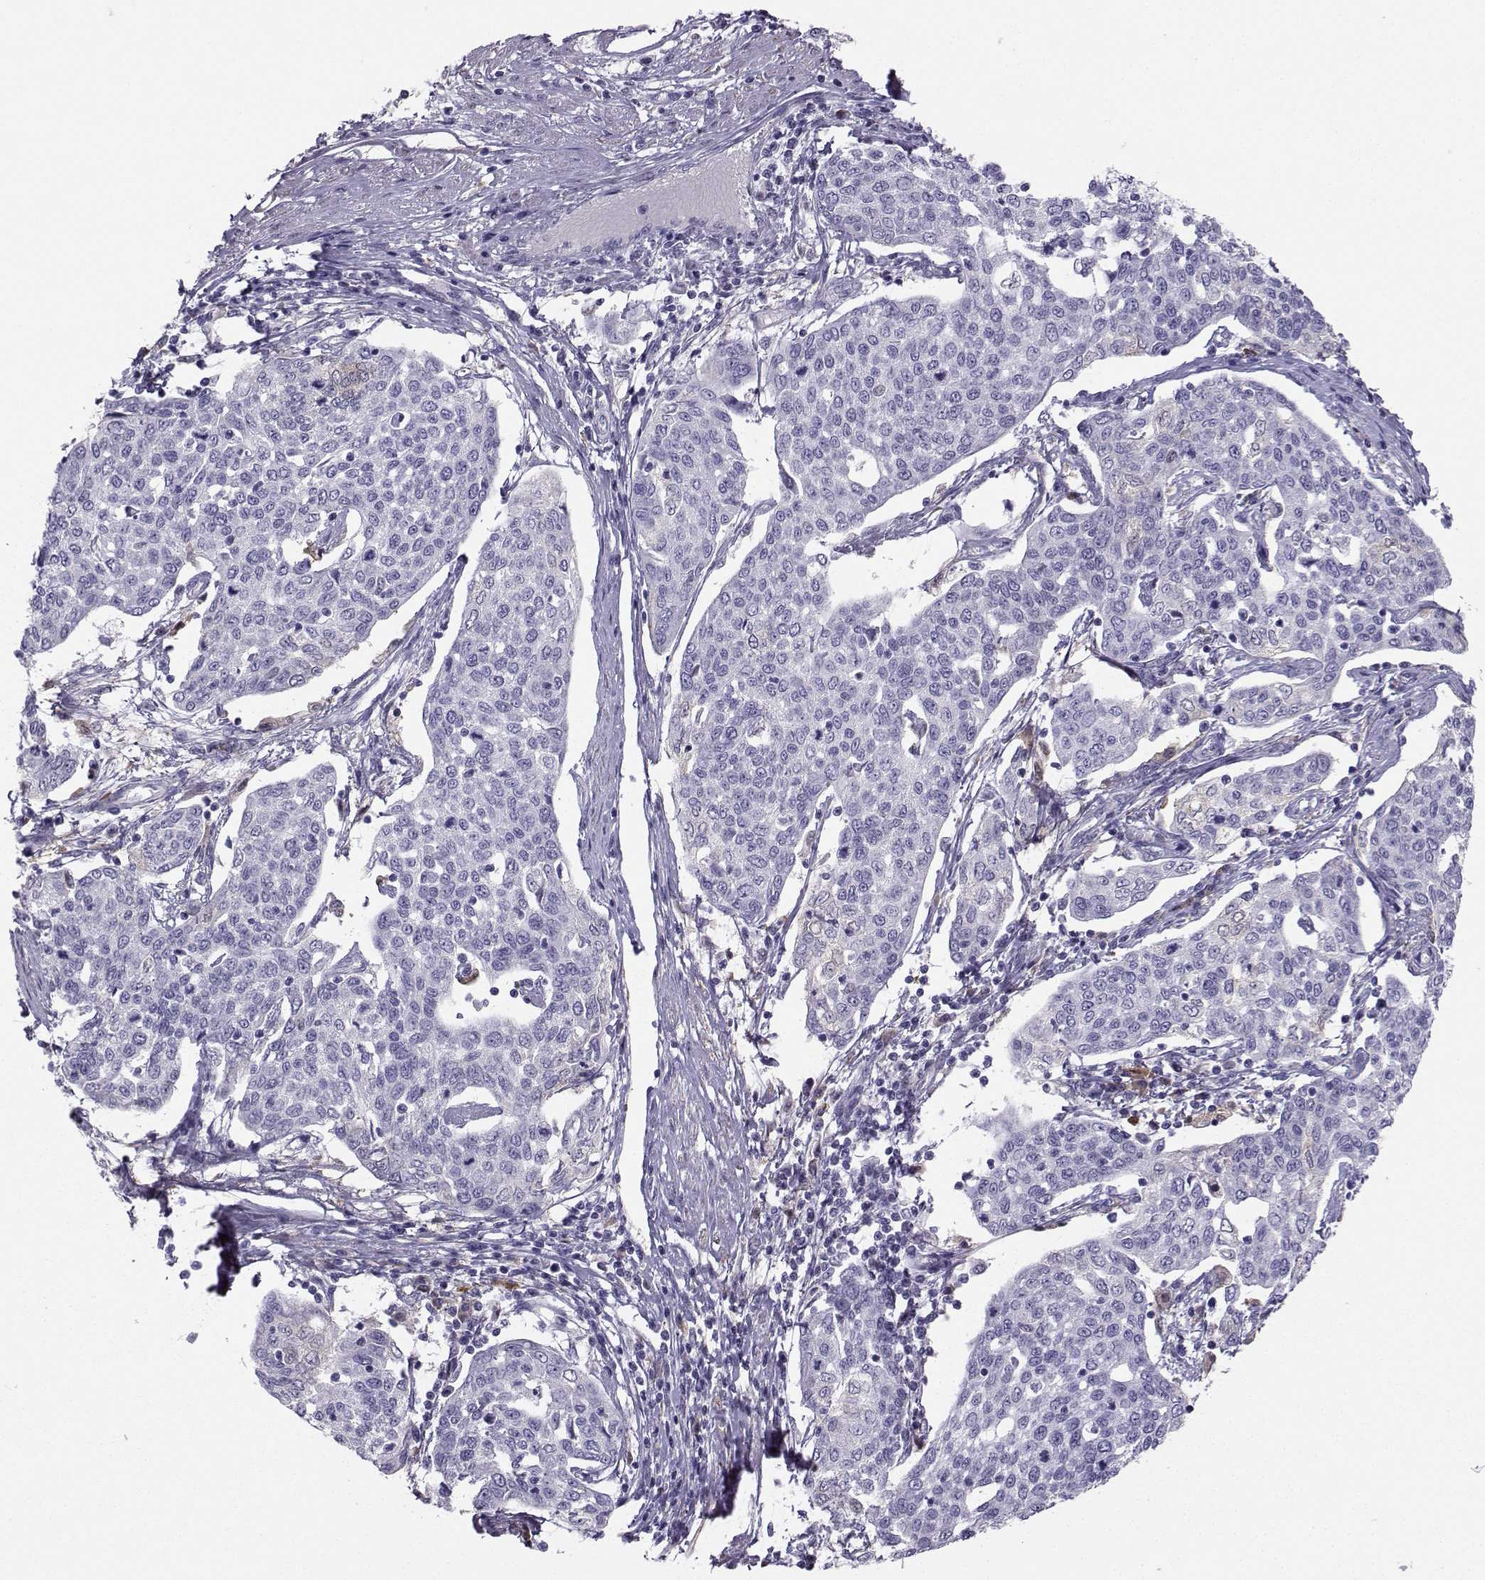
{"staining": {"intensity": "negative", "quantity": "none", "location": "none"}, "tissue": "cervical cancer", "cell_type": "Tumor cells", "image_type": "cancer", "snomed": [{"axis": "morphology", "description": "Squamous cell carcinoma, NOS"}, {"axis": "topography", "description": "Cervix"}], "caption": "This image is of squamous cell carcinoma (cervical) stained with immunohistochemistry (IHC) to label a protein in brown with the nuclei are counter-stained blue. There is no positivity in tumor cells.", "gene": "DCLK3", "patient": {"sex": "female", "age": 34}}